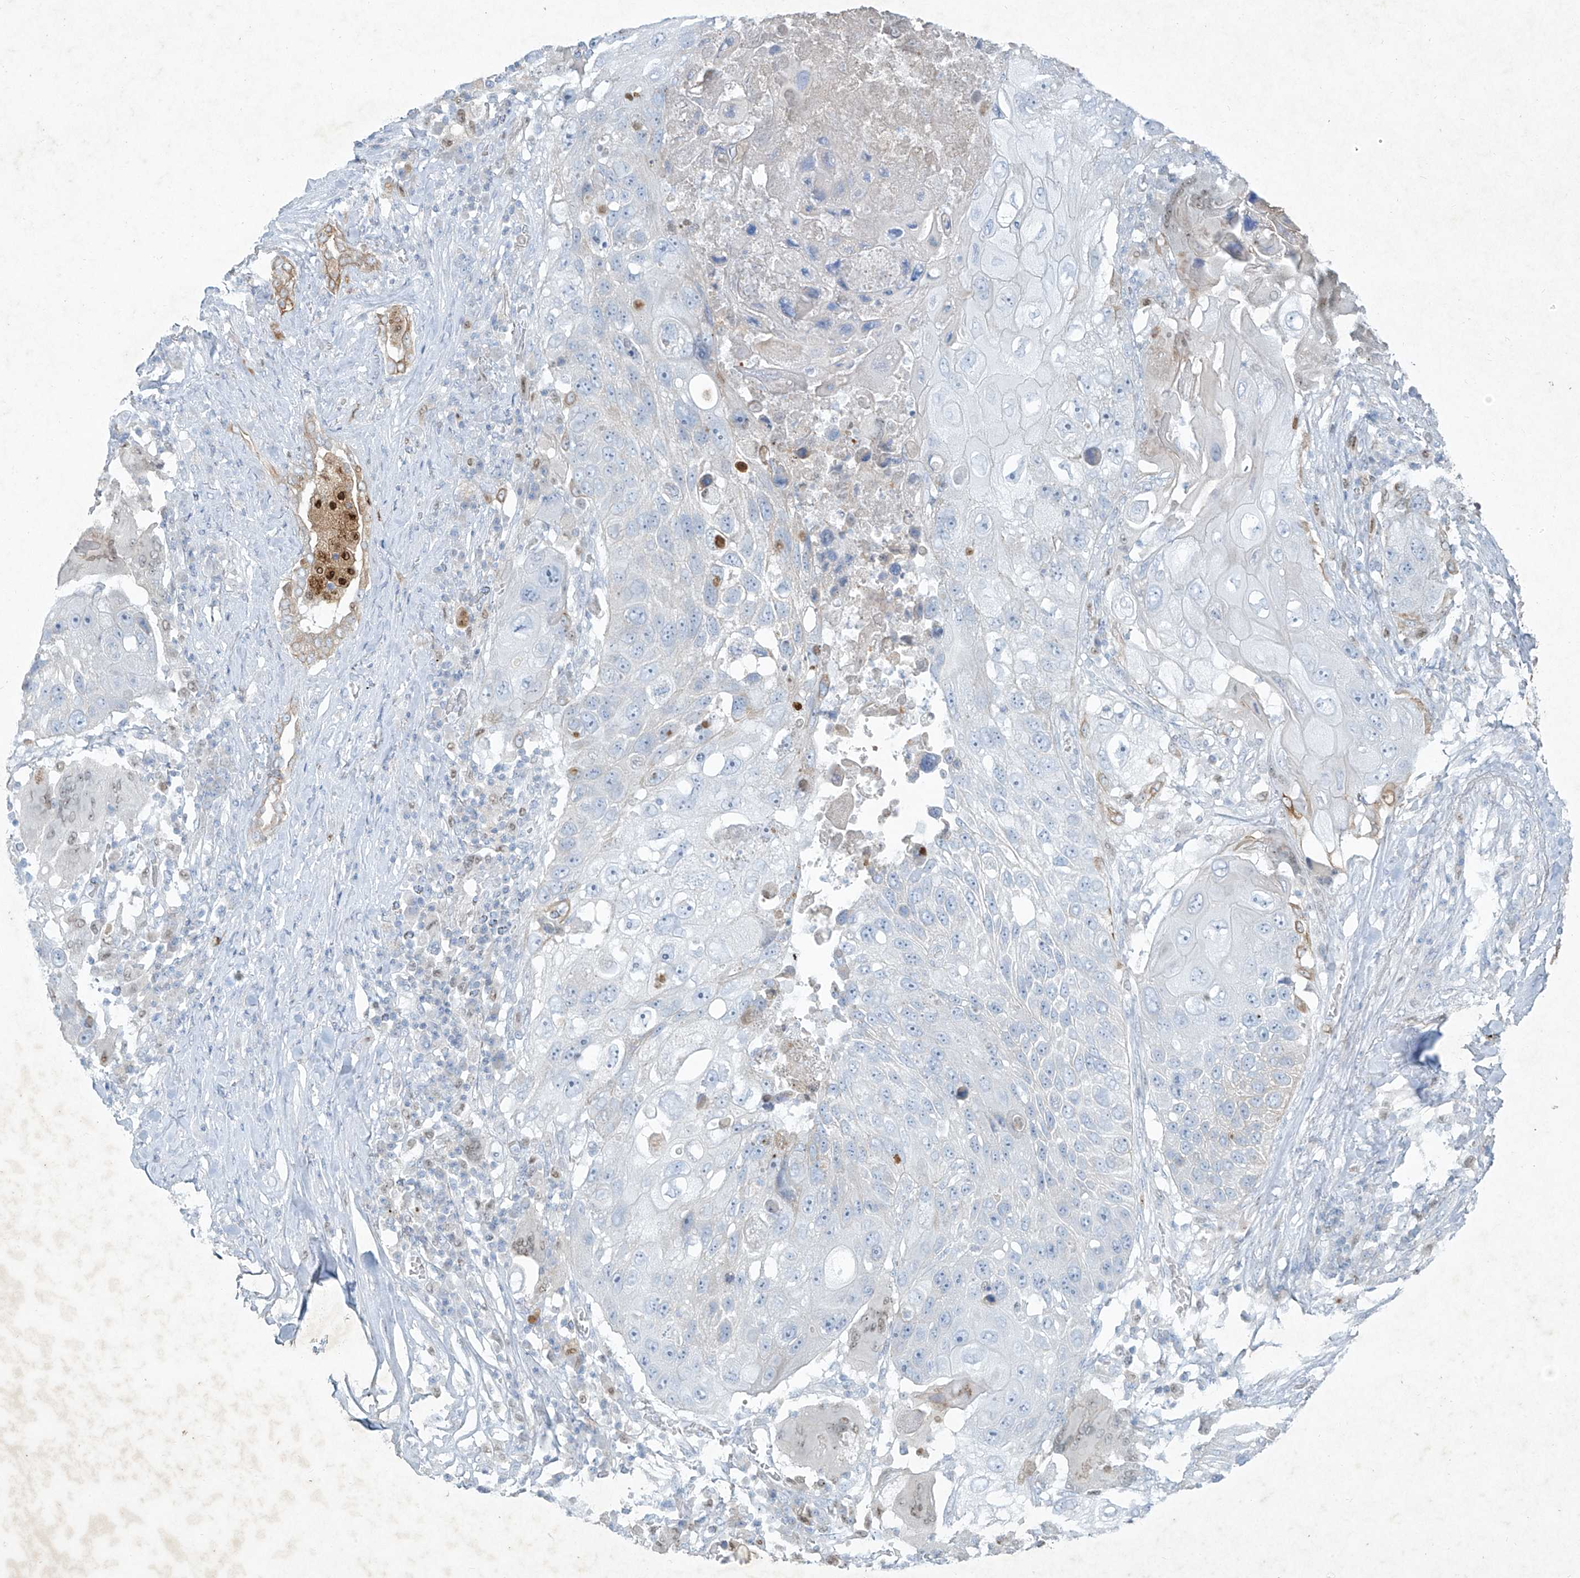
{"staining": {"intensity": "negative", "quantity": "none", "location": "none"}, "tissue": "lung cancer", "cell_type": "Tumor cells", "image_type": "cancer", "snomed": [{"axis": "morphology", "description": "Squamous cell carcinoma, NOS"}, {"axis": "topography", "description": "Lung"}], "caption": "DAB (3,3'-diaminobenzidine) immunohistochemical staining of lung squamous cell carcinoma displays no significant staining in tumor cells.", "gene": "TUBE1", "patient": {"sex": "male", "age": 61}}